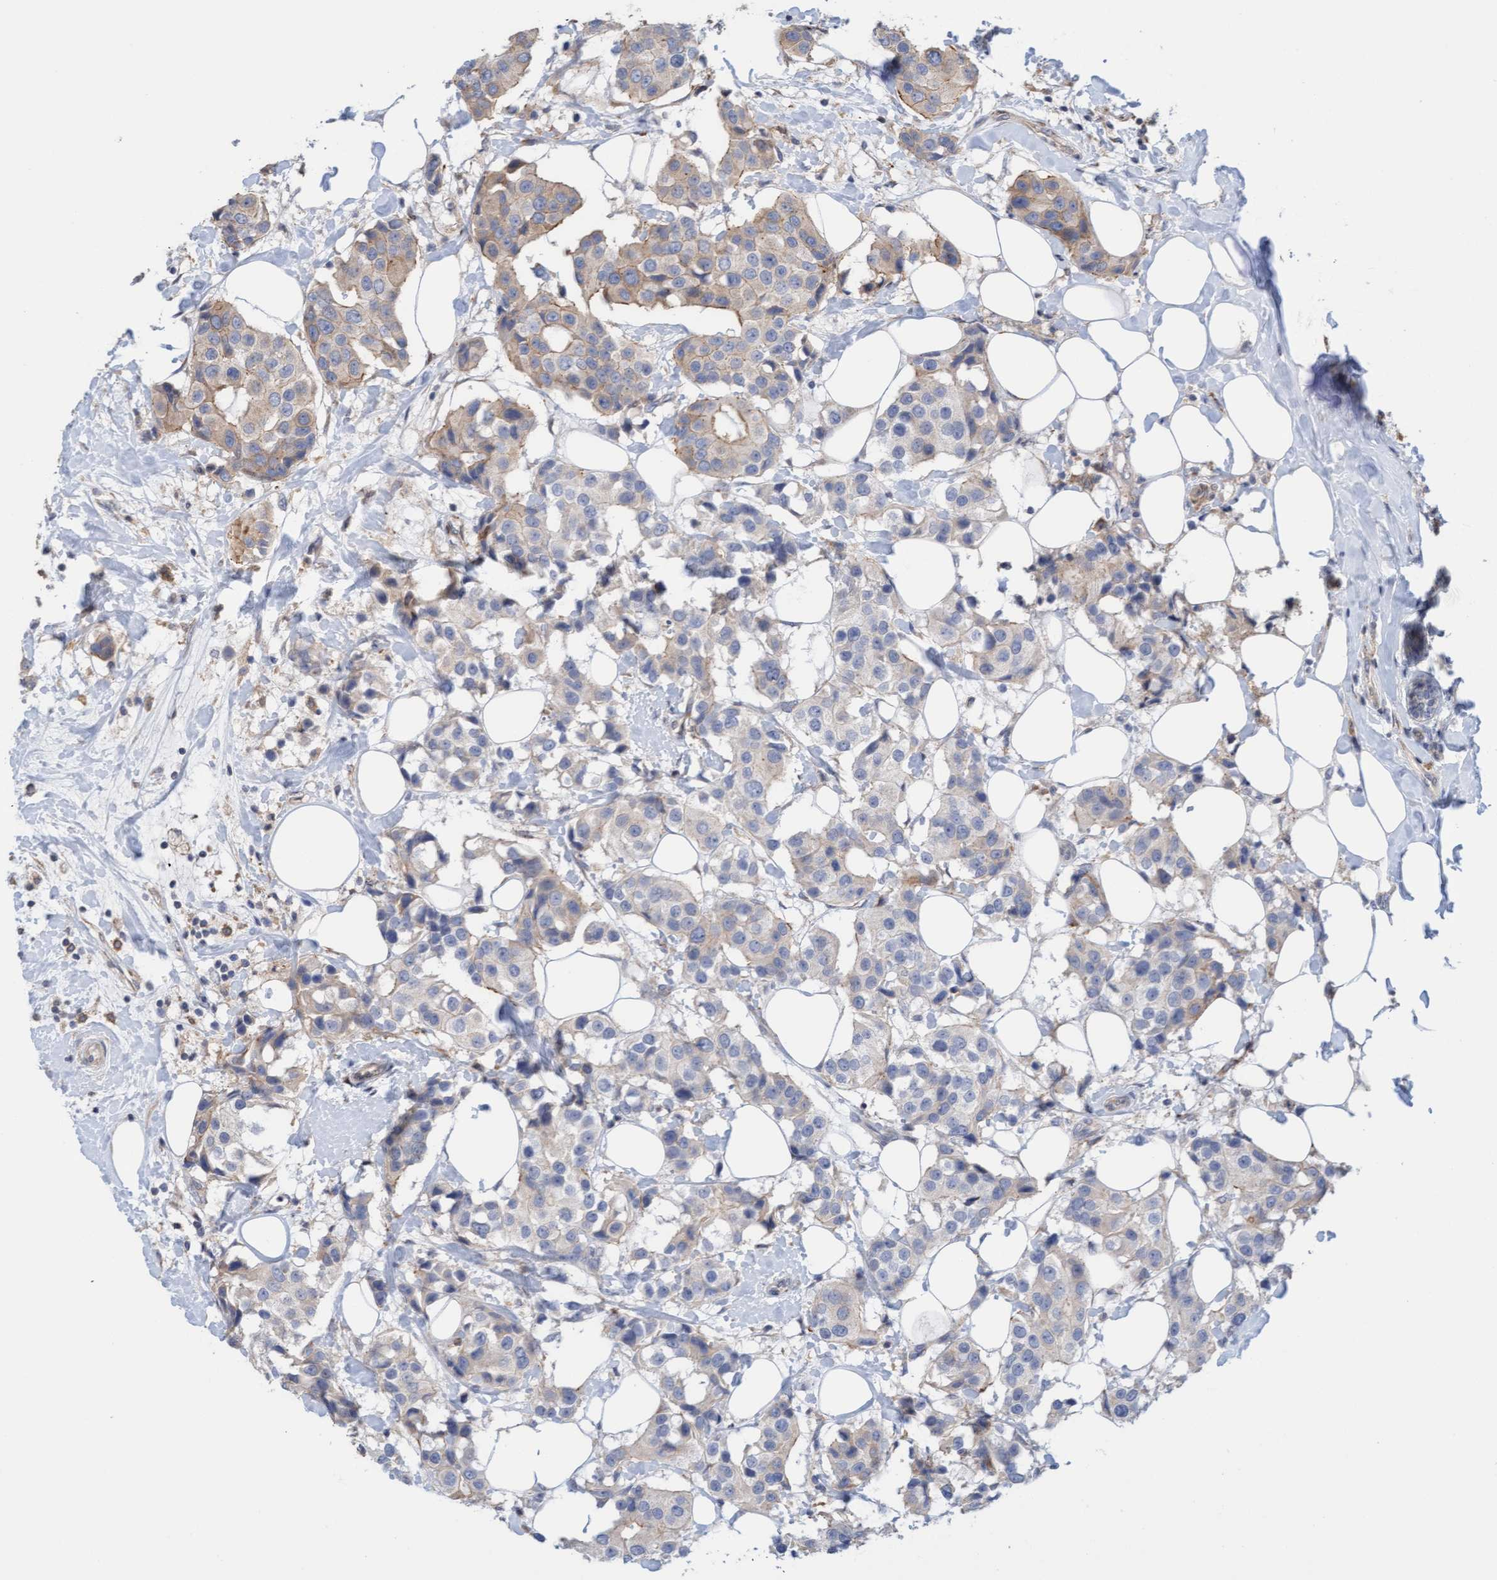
{"staining": {"intensity": "weak", "quantity": "<25%", "location": "cytoplasmic/membranous"}, "tissue": "breast cancer", "cell_type": "Tumor cells", "image_type": "cancer", "snomed": [{"axis": "morphology", "description": "Normal tissue, NOS"}, {"axis": "morphology", "description": "Duct carcinoma"}, {"axis": "topography", "description": "Breast"}], "caption": "Tumor cells show no significant positivity in breast cancer. (IHC, brightfield microscopy, high magnification).", "gene": "MMP8", "patient": {"sex": "female", "age": 39}}